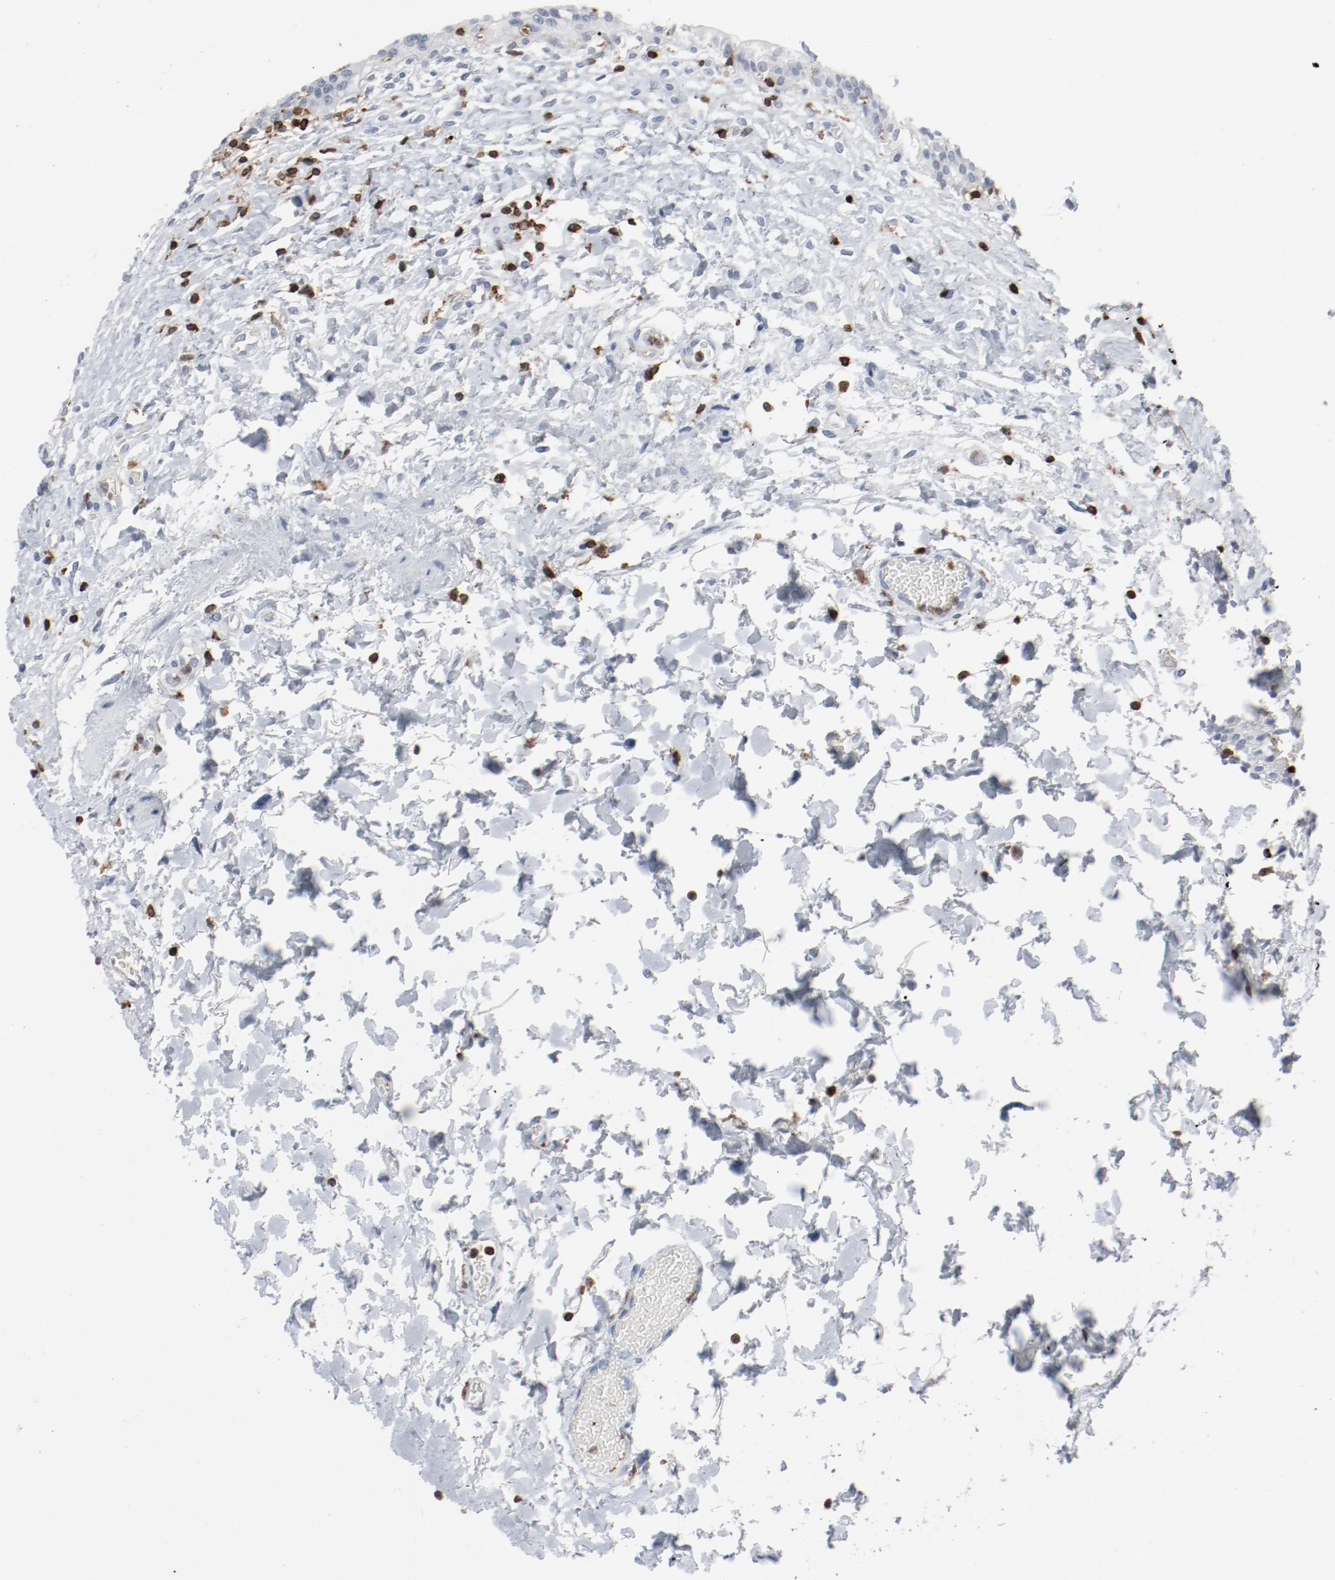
{"staining": {"intensity": "negative", "quantity": "none", "location": "none"}, "tissue": "urinary bladder", "cell_type": "Urothelial cells", "image_type": "normal", "snomed": [{"axis": "morphology", "description": "Normal tissue, NOS"}, {"axis": "topography", "description": "Urinary bladder"}], "caption": "Photomicrograph shows no significant protein staining in urothelial cells of benign urinary bladder.", "gene": "LCP2", "patient": {"sex": "female", "age": 80}}